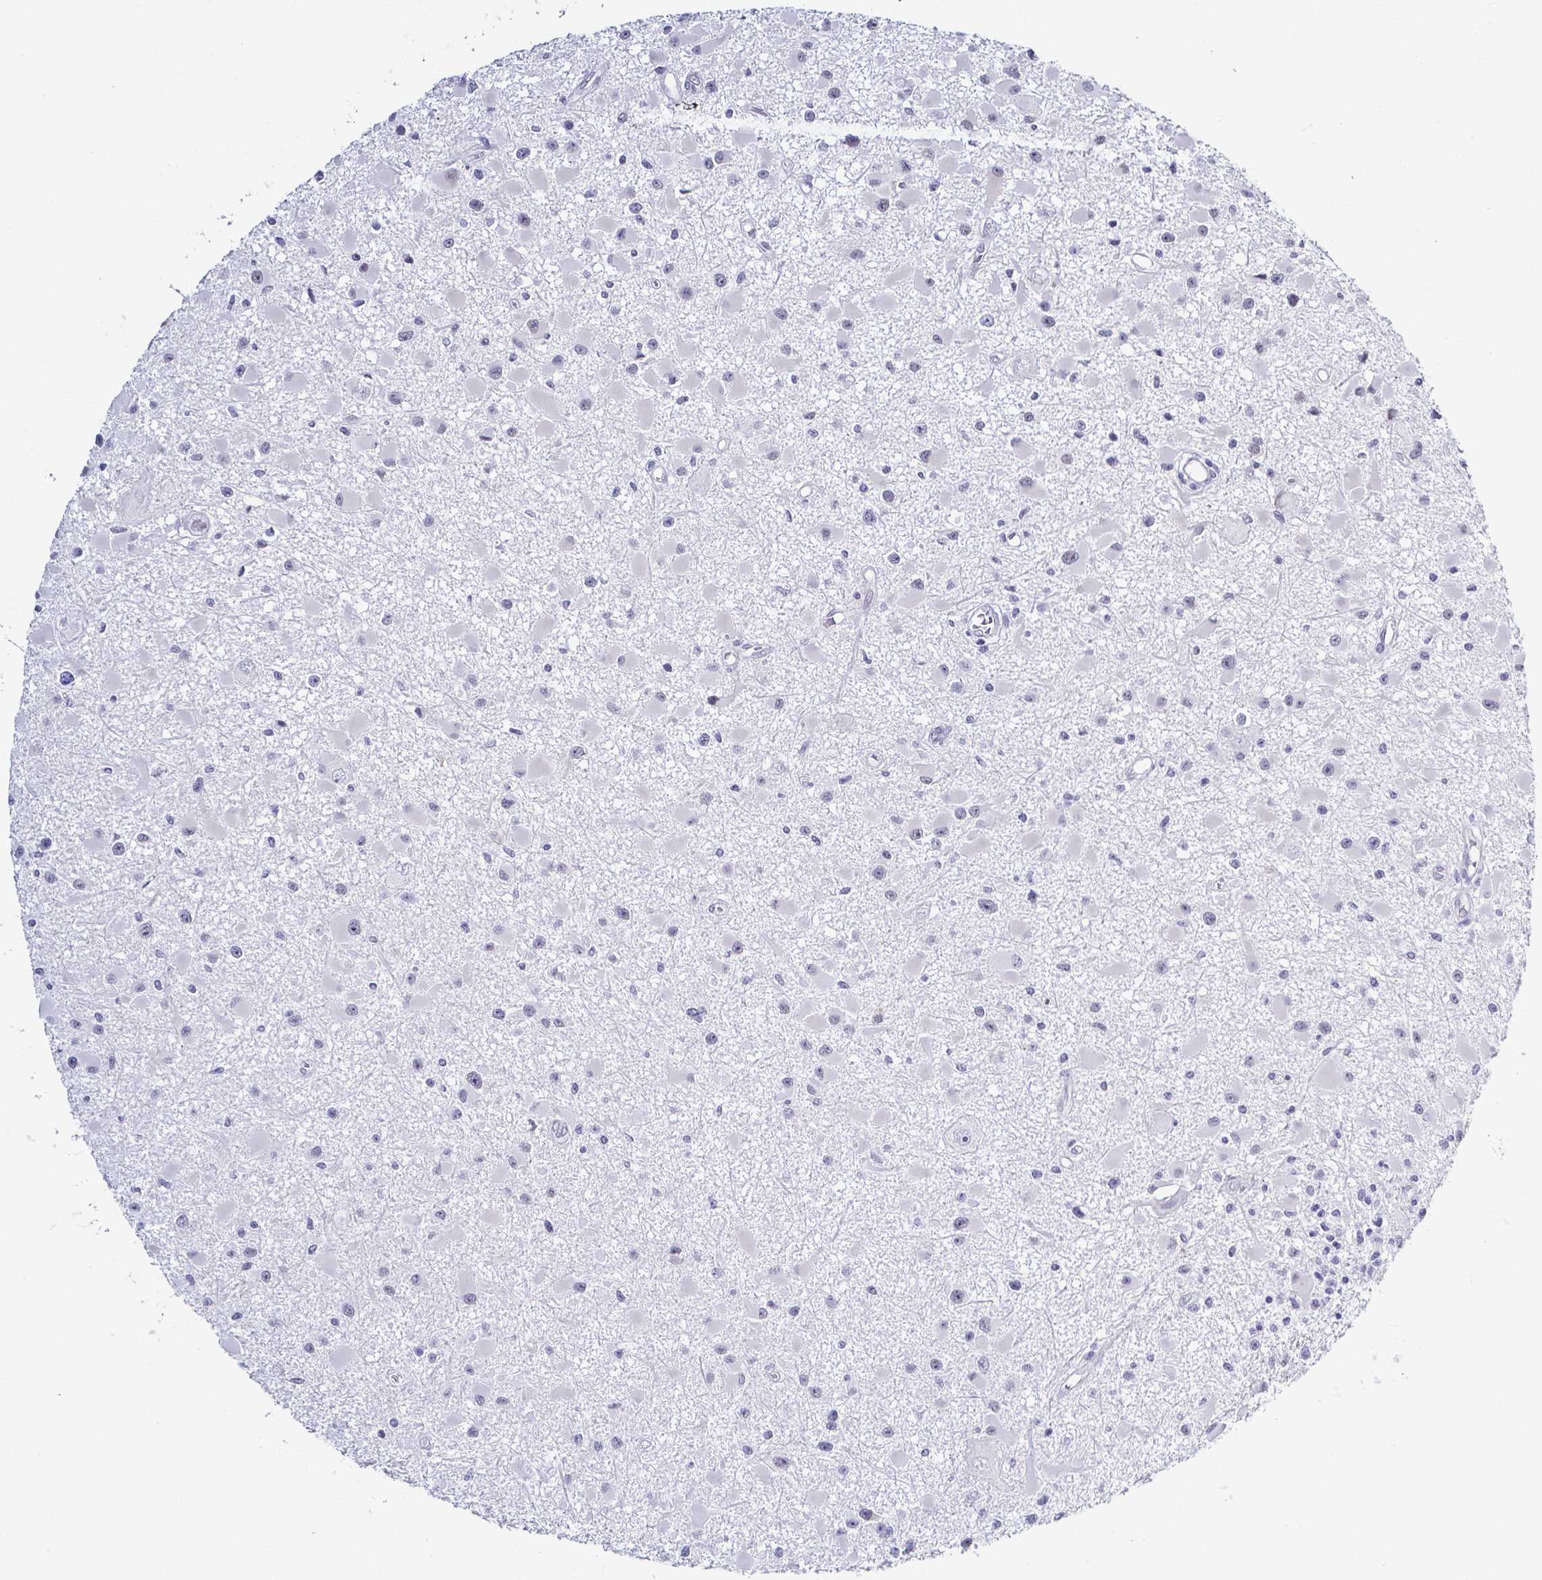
{"staining": {"intensity": "negative", "quantity": "none", "location": "none"}, "tissue": "glioma", "cell_type": "Tumor cells", "image_type": "cancer", "snomed": [{"axis": "morphology", "description": "Glioma, malignant, High grade"}, {"axis": "topography", "description": "Brain"}], "caption": "The IHC image has no significant staining in tumor cells of glioma tissue. (DAB (3,3'-diaminobenzidine) IHC visualized using brightfield microscopy, high magnification).", "gene": "FAM83G", "patient": {"sex": "male", "age": 54}}